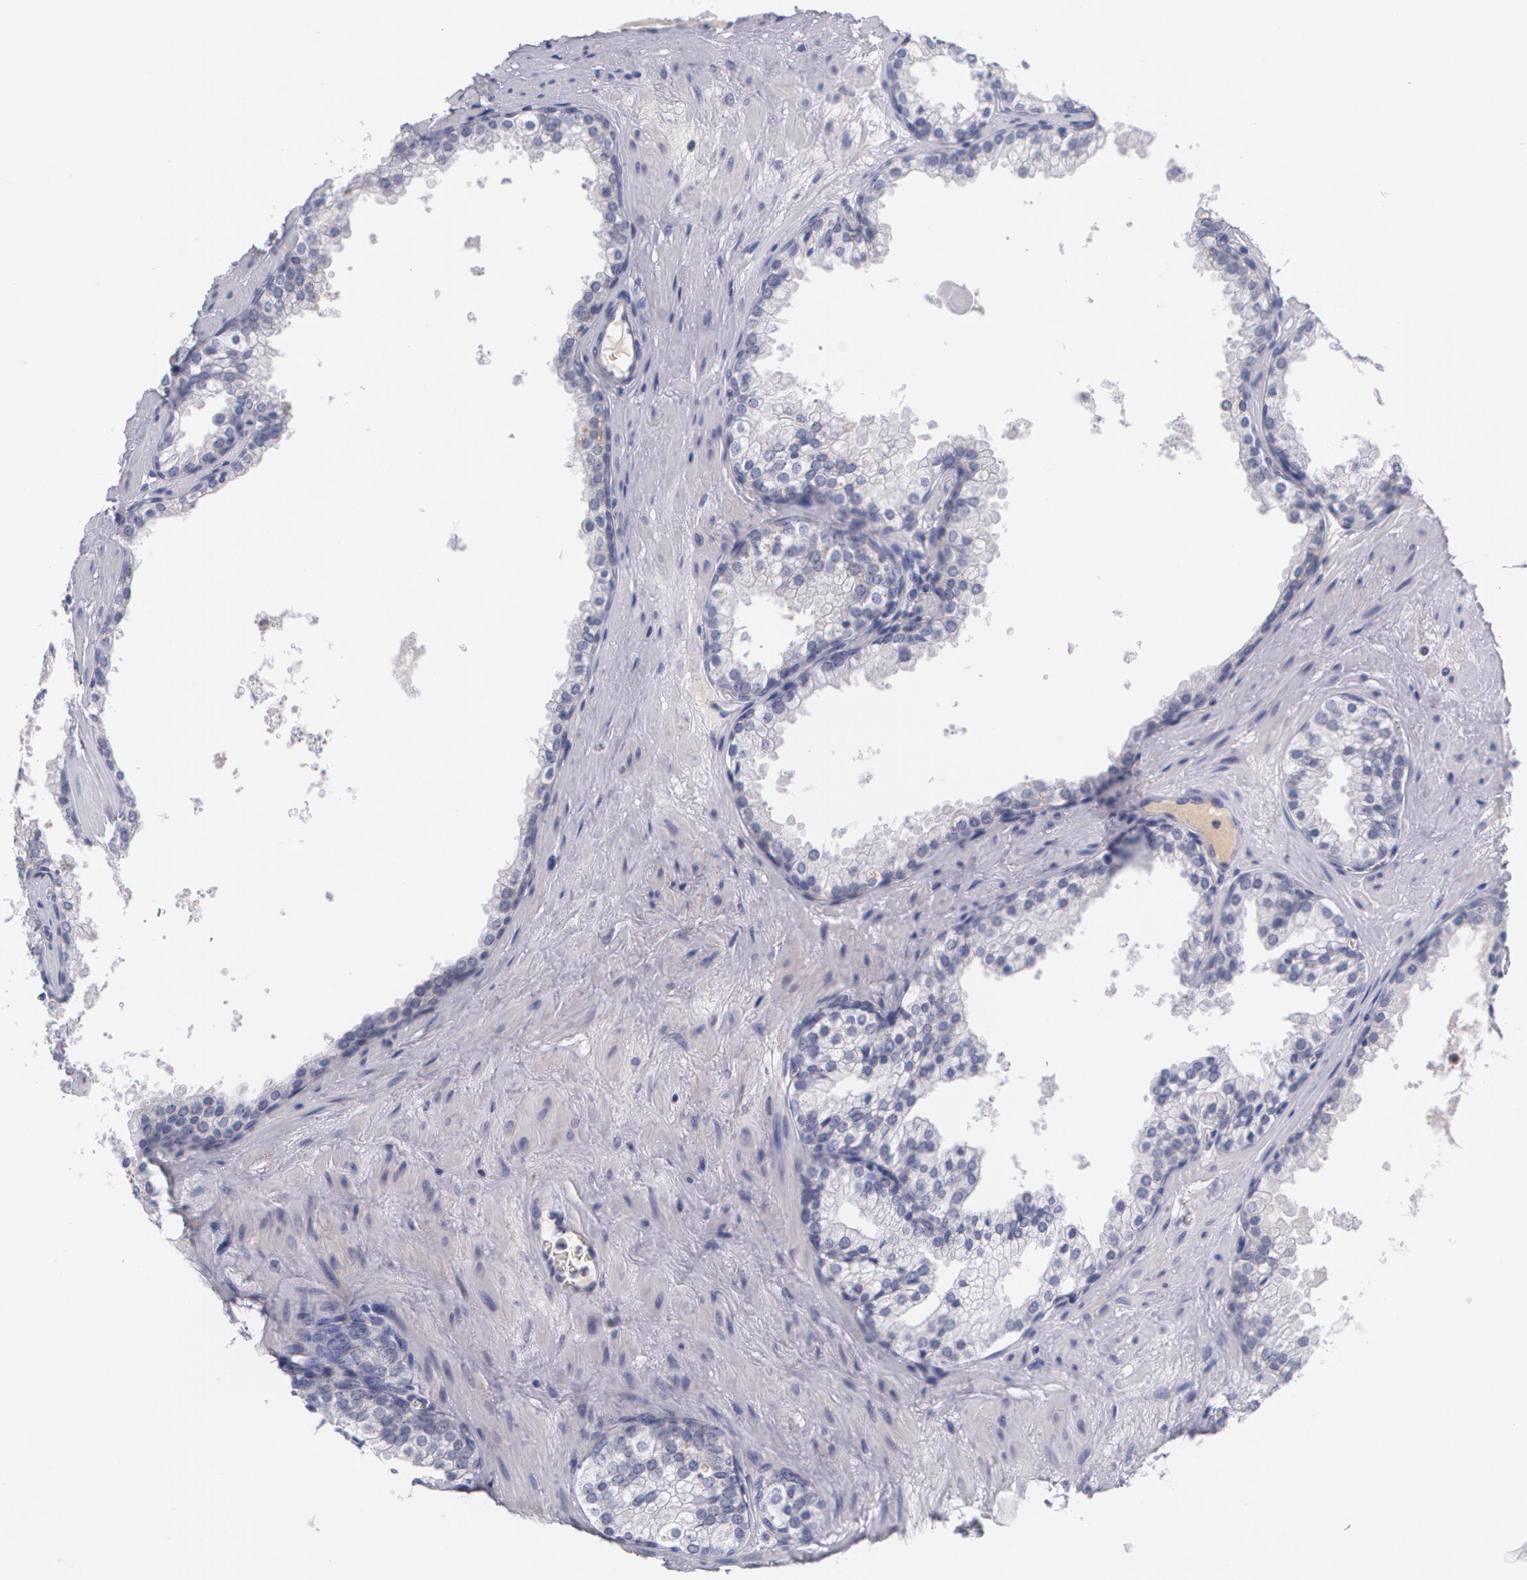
{"staining": {"intensity": "weak", "quantity": "<25%", "location": "cytoplasmic/membranous"}, "tissue": "prostate cancer", "cell_type": "Tumor cells", "image_type": "cancer", "snomed": [{"axis": "morphology", "description": "Adenocarcinoma, Medium grade"}, {"axis": "topography", "description": "Prostate"}], "caption": "There is no significant staining in tumor cells of prostate cancer (medium-grade adenocarcinoma). (DAB IHC with hematoxylin counter stain).", "gene": "HMMR", "patient": {"sex": "male", "age": 60}}